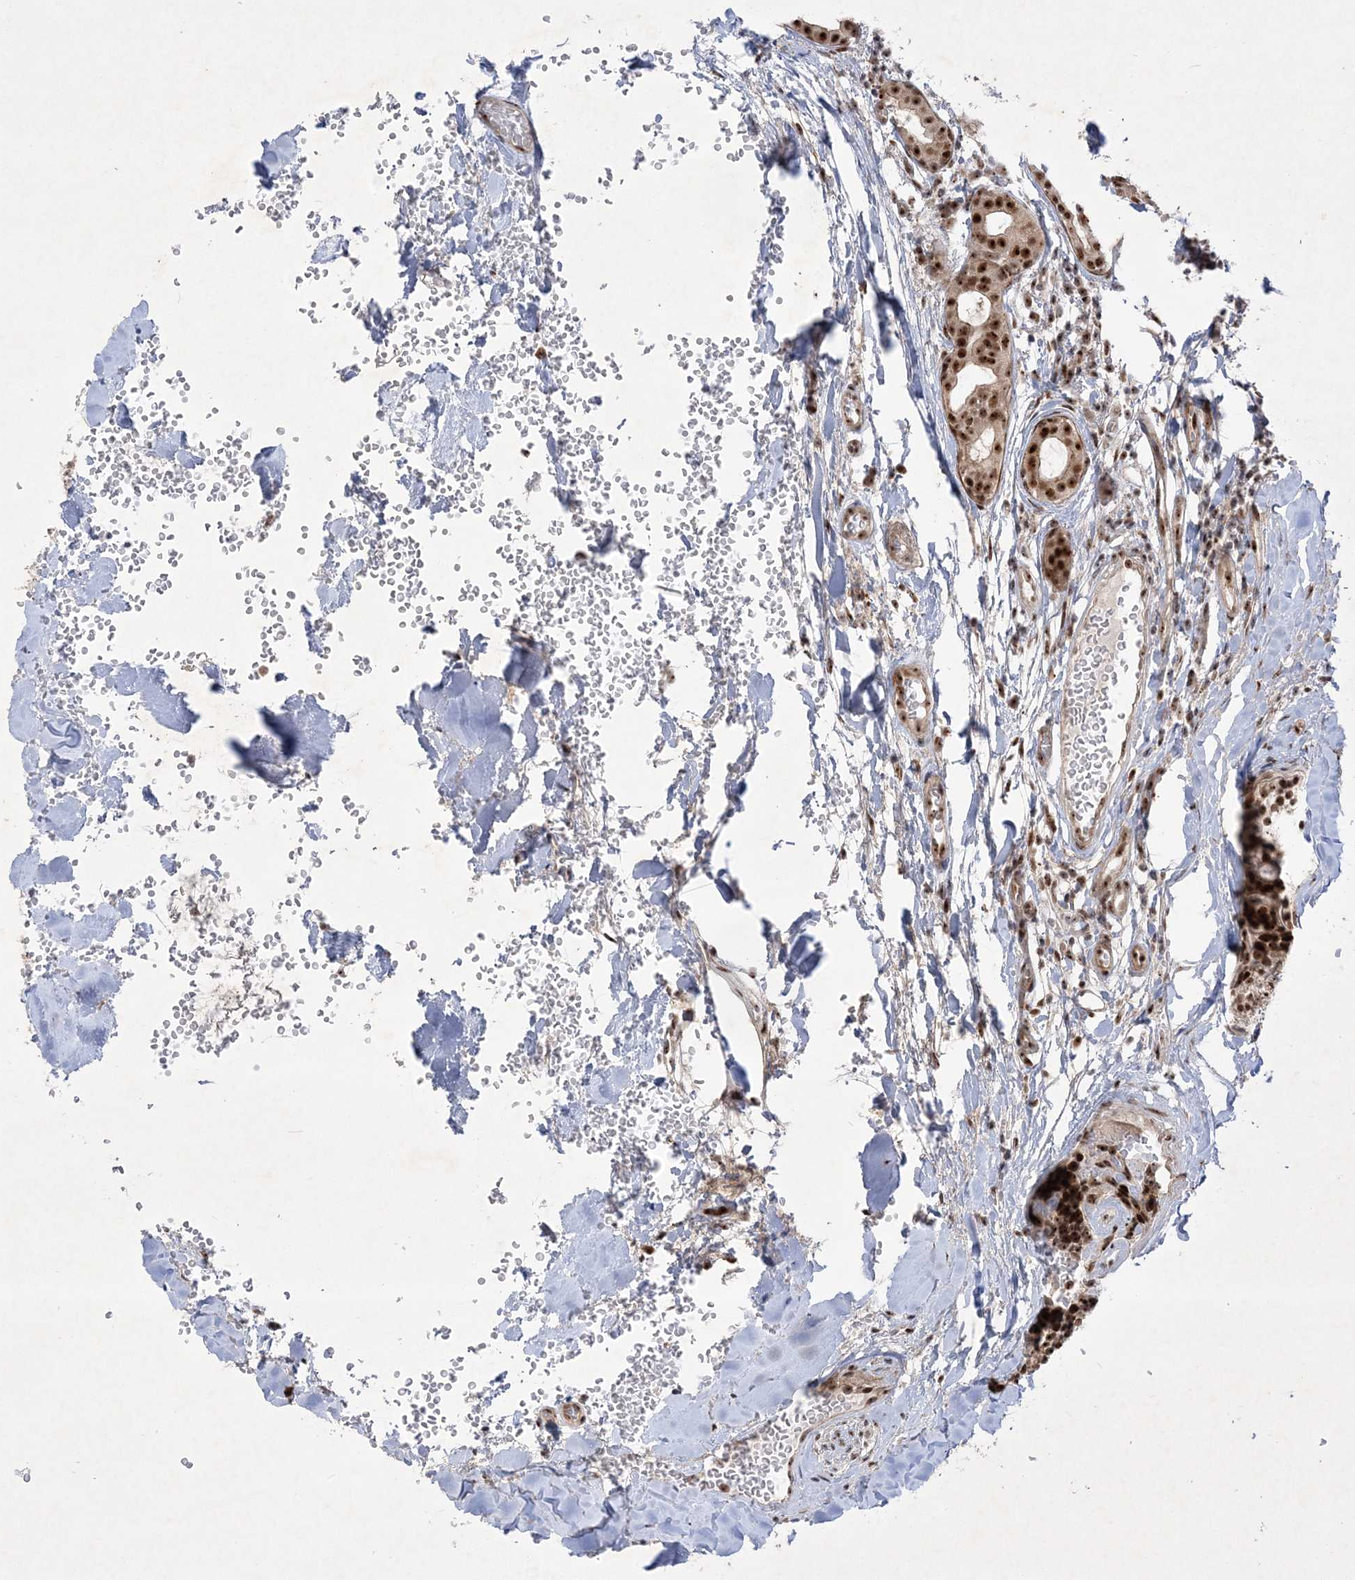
{"staining": {"intensity": "strong", "quantity": ">75%", "location": "nuclear"}, "tissue": "head and neck cancer", "cell_type": "Tumor cells", "image_type": "cancer", "snomed": [{"axis": "morphology", "description": "Adenocarcinoma, NOS"}, {"axis": "topography", "description": "Head-Neck"}], "caption": "Adenocarcinoma (head and neck) stained with DAB (3,3'-diaminobenzidine) immunohistochemistry shows high levels of strong nuclear expression in about >75% of tumor cells.", "gene": "NPM3", "patient": {"sex": "male", "age": 66}}